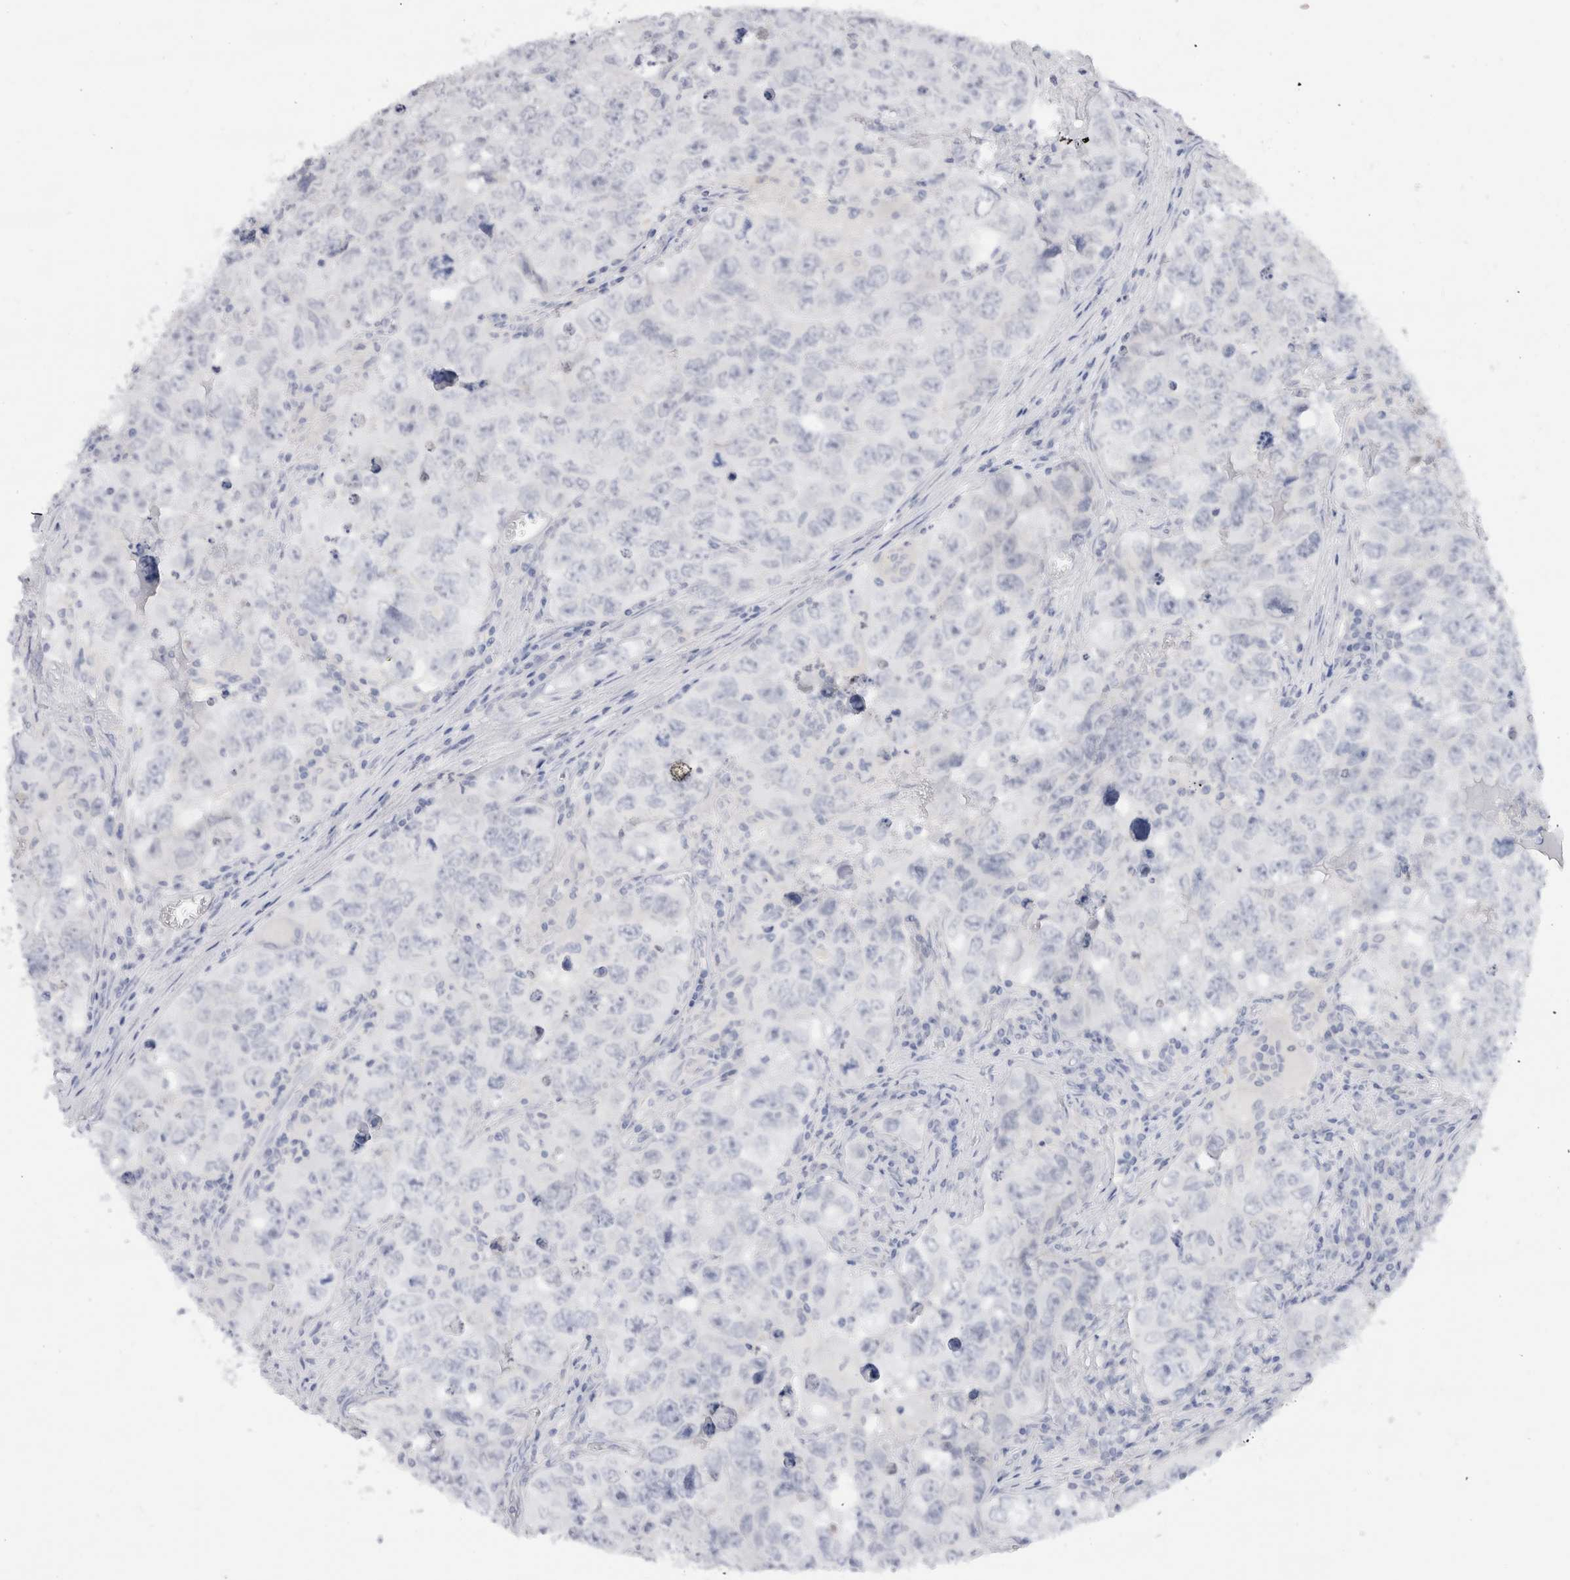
{"staining": {"intensity": "negative", "quantity": "none", "location": "none"}, "tissue": "testis cancer", "cell_type": "Tumor cells", "image_type": "cancer", "snomed": [{"axis": "morphology", "description": "Seminoma, NOS"}, {"axis": "morphology", "description": "Carcinoma, Embryonal, NOS"}, {"axis": "topography", "description": "Testis"}], "caption": "Immunohistochemistry (IHC) photomicrograph of human testis cancer stained for a protein (brown), which shows no expression in tumor cells. (Brightfield microscopy of DAB IHC at high magnification).", "gene": "ADAM30", "patient": {"sex": "male", "age": 43}}